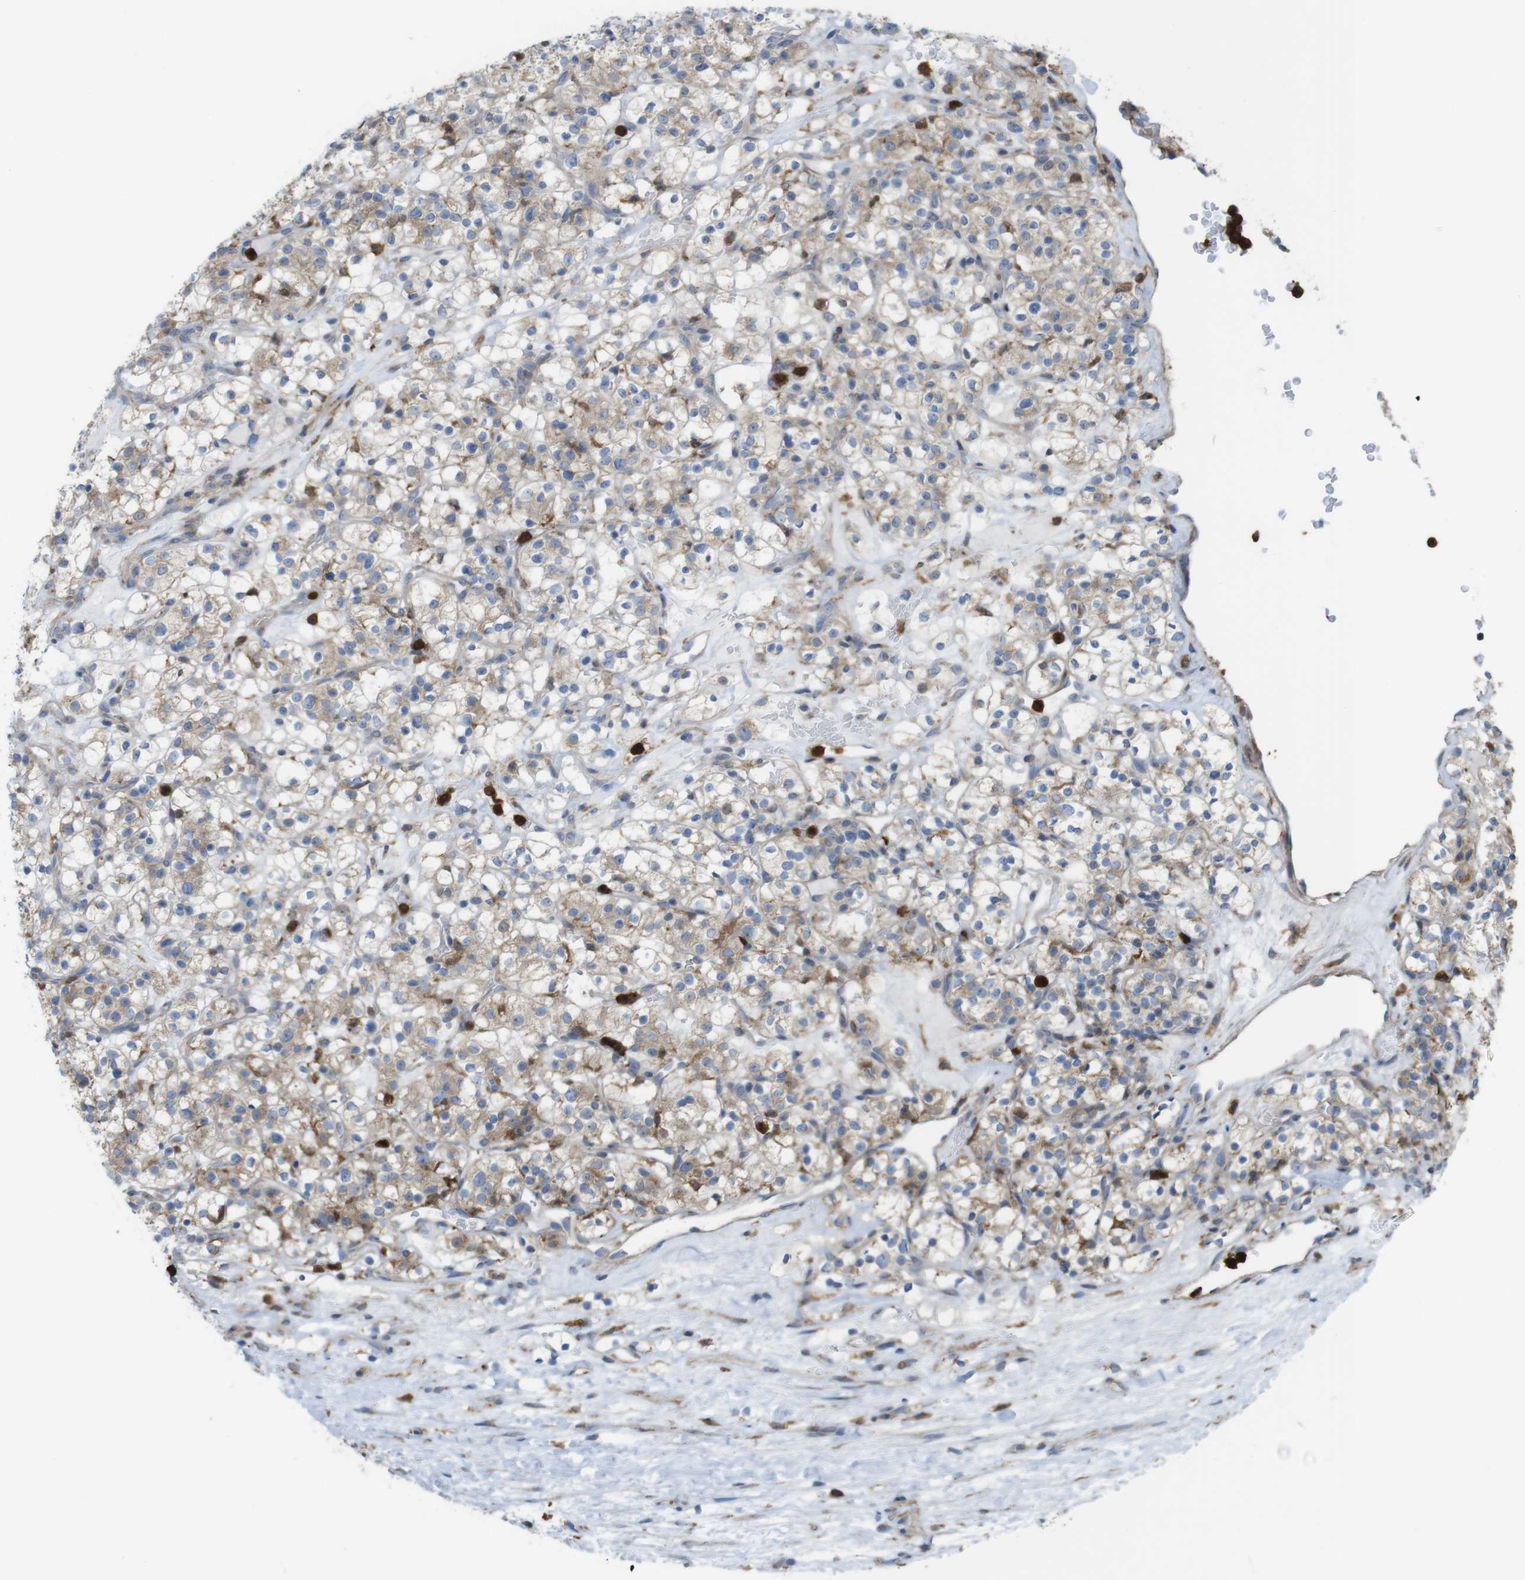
{"staining": {"intensity": "moderate", "quantity": ">75%", "location": "cytoplasmic/membranous"}, "tissue": "renal cancer", "cell_type": "Tumor cells", "image_type": "cancer", "snomed": [{"axis": "morphology", "description": "Normal tissue, NOS"}, {"axis": "morphology", "description": "Adenocarcinoma, NOS"}, {"axis": "topography", "description": "Kidney"}], "caption": "Protein expression by IHC displays moderate cytoplasmic/membranous positivity in about >75% of tumor cells in adenocarcinoma (renal). Using DAB (brown) and hematoxylin (blue) stains, captured at high magnification using brightfield microscopy.", "gene": "PRKCD", "patient": {"sex": "female", "age": 72}}